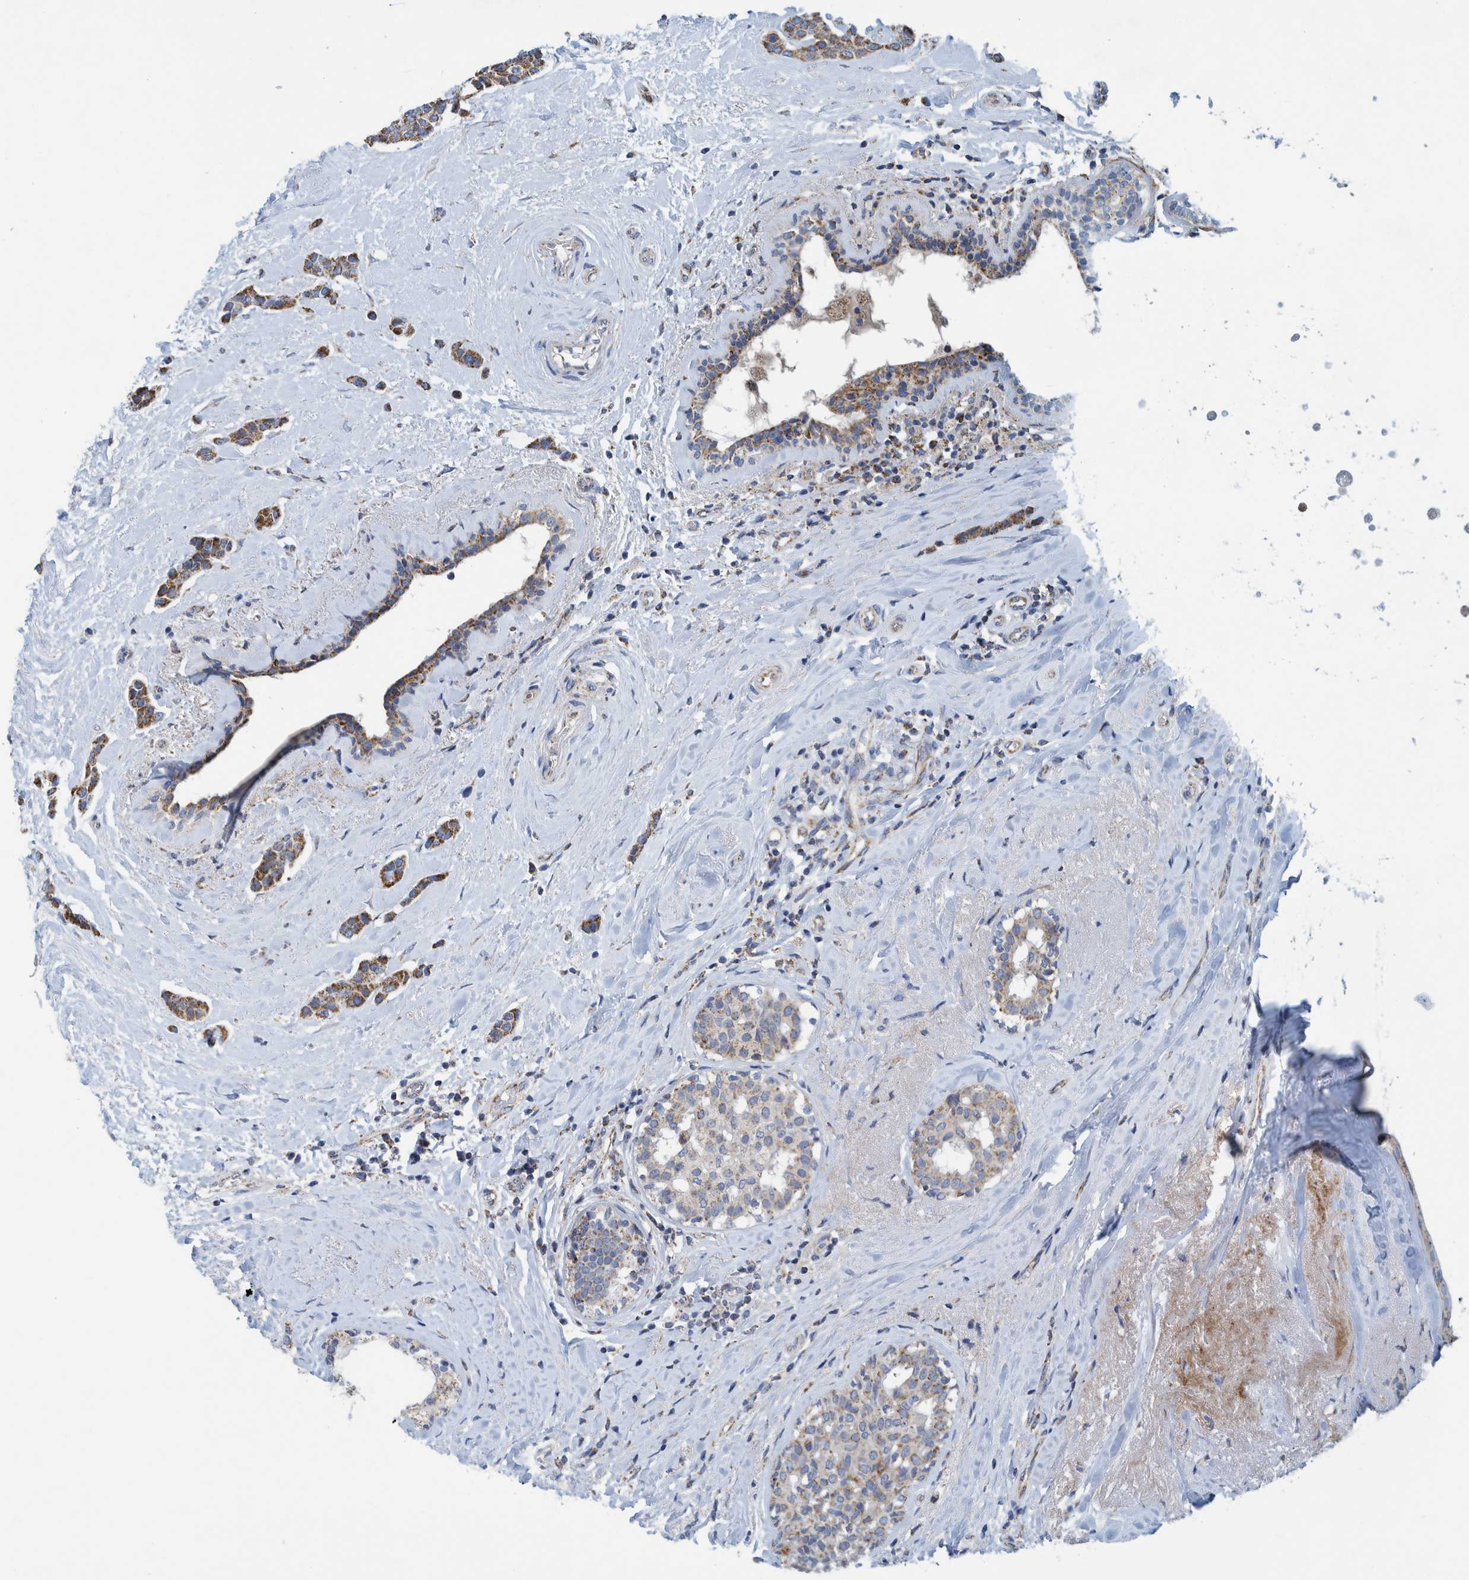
{"staining": {"intensity": "moderate", "quantity": "25%-75%", "location": "cytoplasmic/membranous"}, "tissue": "breast cancer", "cell_type": "Tumor cells", "image_type": "cancer", "snomed": [{"axis": "morphology", "description": "Duct carcinoma"}, {"axis": "topography", "description": "Breast"}], "caption": "Intraductal carcinoma (breast) was stained to show a protein in brown. There is medium levels of moderate cytoplasmic/membranous staining in about 25%-75% of tumor cells. (brown staining indicates protein expression, while blue staining denotes nuclei).", "gene": "MRPS7", "patient": {"sex": "female", "age": 55}}